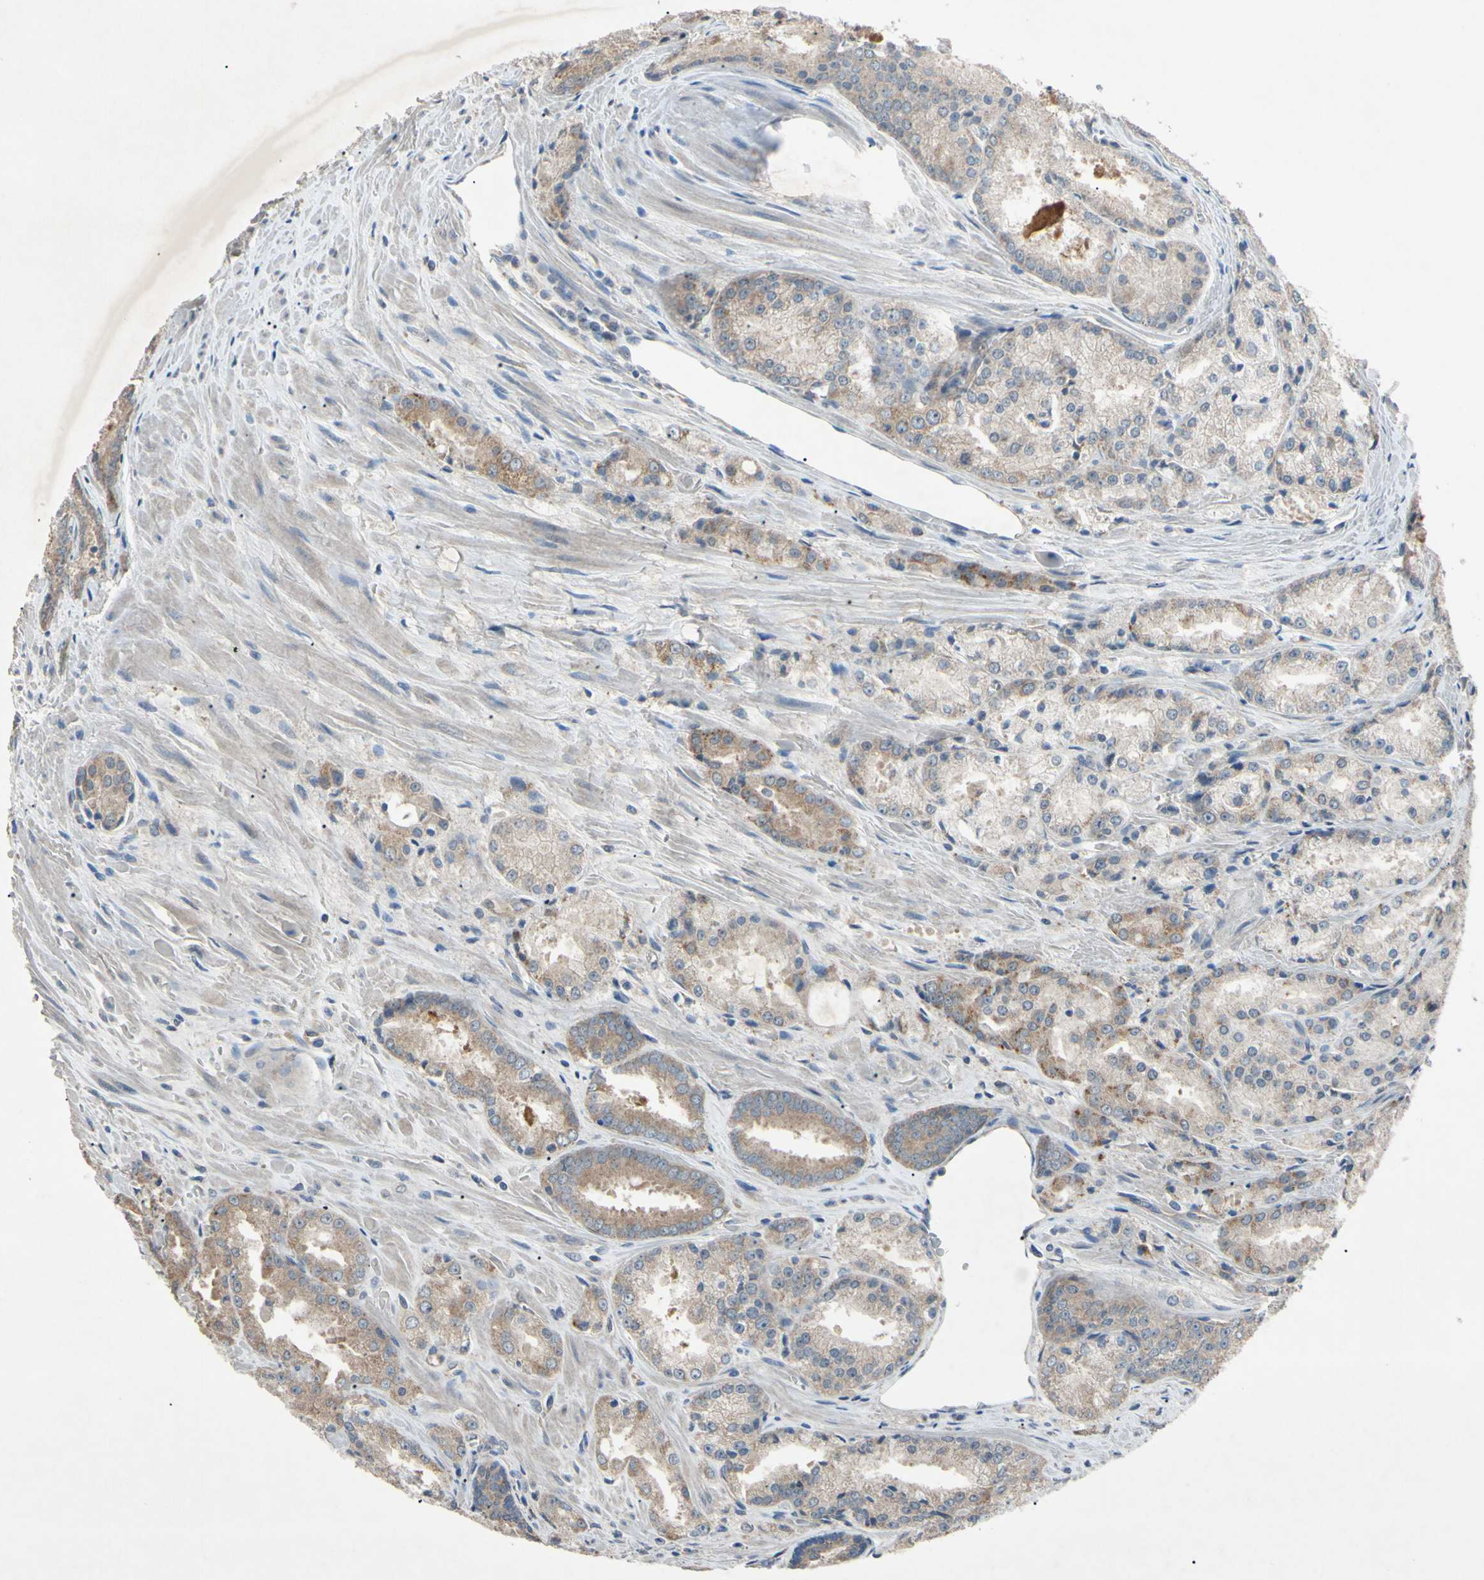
{"staining": {"intensity": "moderate", "quantity": "25%-75%", "location": "cytoplasmic/membranous"}, "tissue": "prostate cancer", "cell_type": "Tumor cells", "image_type": "cancer", "snomed": [{"axis": "morphology", "description": "Adenocarcinoma, Low grade"}, {"axis": "topography", "description": "Prostate"}], "caption": "Low-grade adenocarcinoma (prostate) was stained to show a protein in brown. There is medium levels of moderate cytoplasmic/membranous expression in about 25%-75% of tumor cells.", "gene": "HILPDA", "patient": {"sex": "male", "age": 64}}